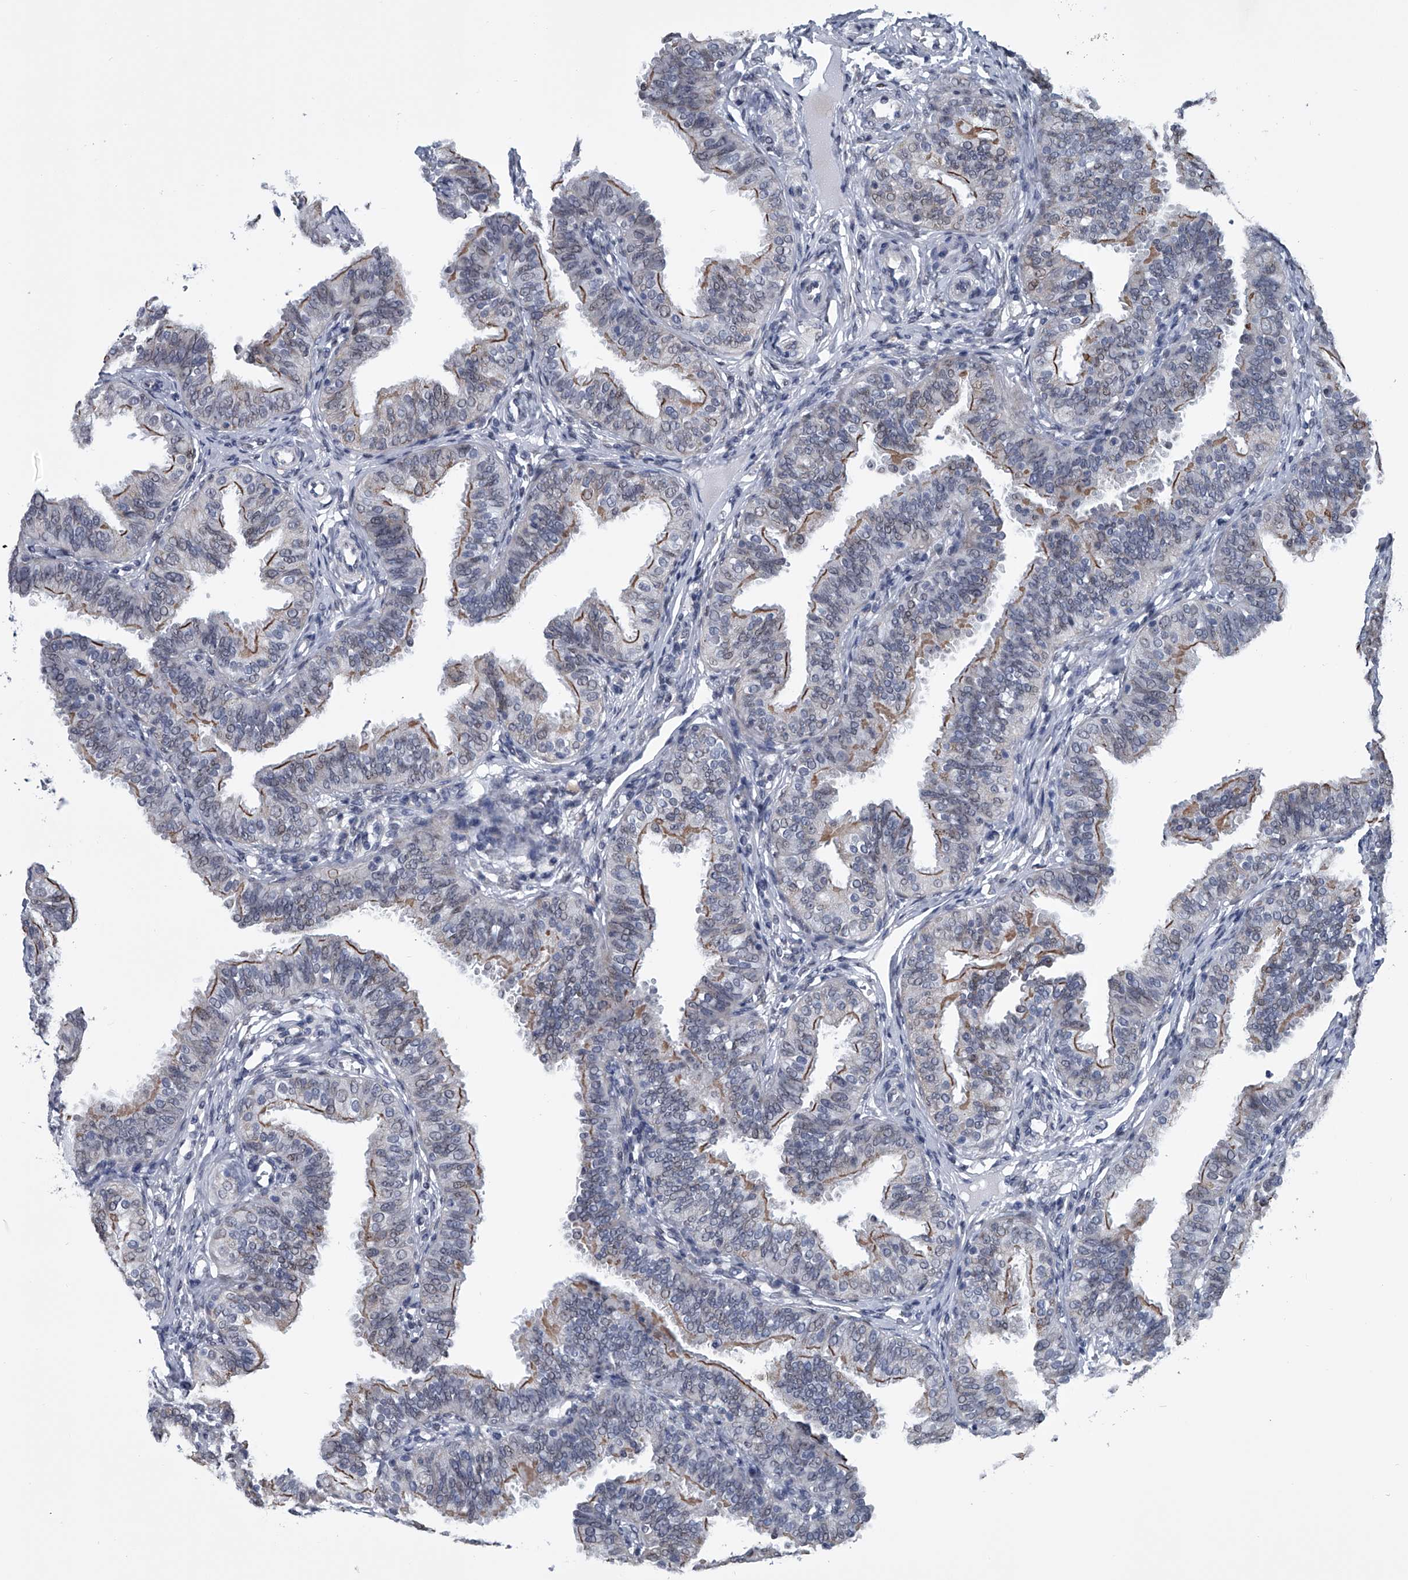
{"staining": {"intensity": "moderate", "quantity": "25%-75%", "location": "cytoplasmic/membranous"}, "tissue": "fallopian tube", "cell_type": "Glandular cells", "image_type": "normal", "snomed": [{"axis": "morphology", "description": "Normal tissue, NOS"}, {"axis": "topography", "description": "Fallopian tube"}], "caption": "A histopathology image showing moderate cytoplasmic/membranous expression in approximately 25%-75% of glandular cells in unremarkable fallopian tube, as visualized by brown immunohistochemical staining.", "gene": "PPP2R5D", "patient": {"sex": "female", "age": 35}}